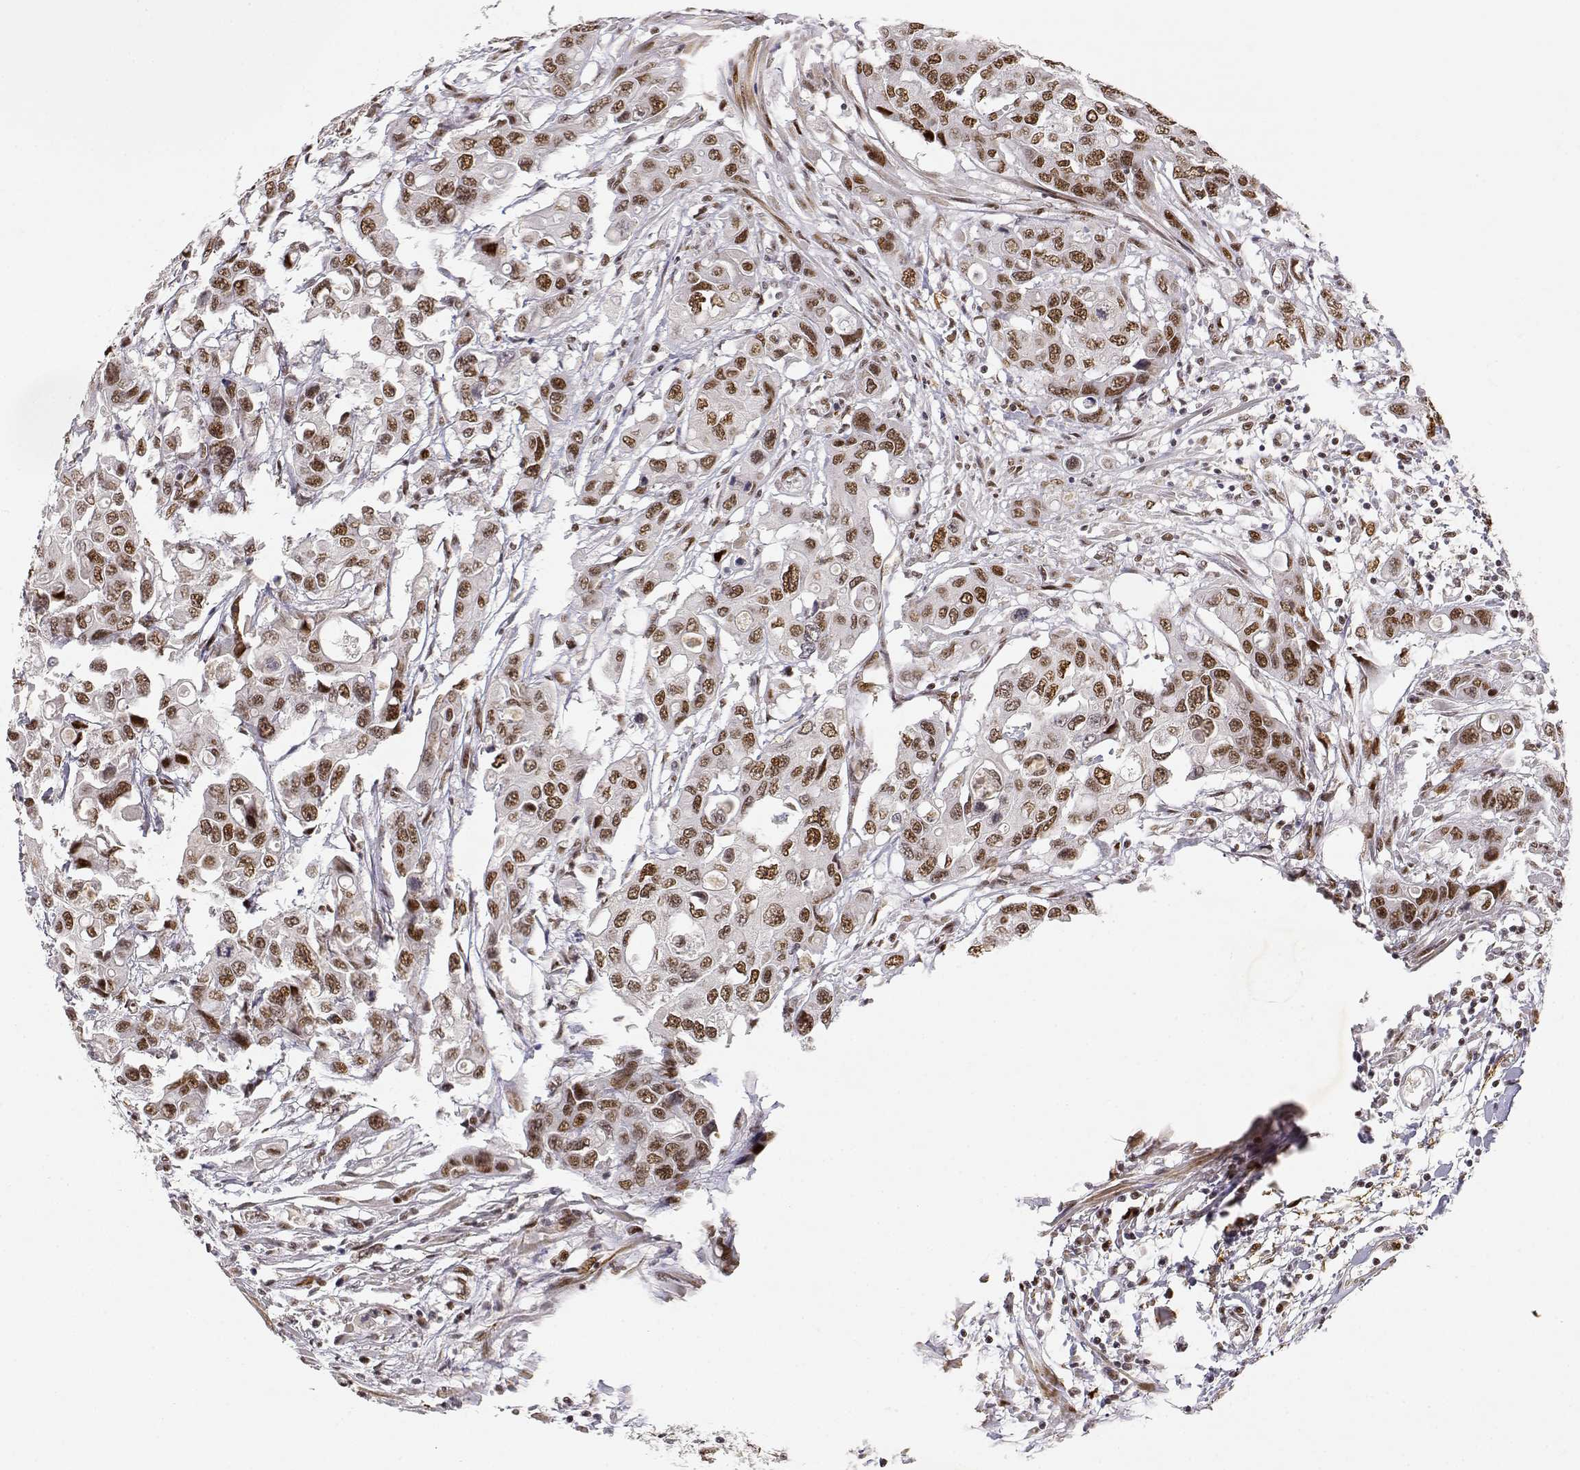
{"staining": {"intensity": "moderate", "quantity": ">75%", "location": "nuclear"}, "tissue": "colorectal cancer", "cell_type": "Tumor cells", "image_type": "cancer", "snomed": [{"axis": "morphology", "description": "Adenocarcinoma, NOS"}, {"axis": "topography", "description": "Colon"}], "caption": "Immunohistochemical staining of colorectal adenocarcinoma displays moderate nuclear protein staining in approximately >75% of tumor cells.", "gene": "RSF1", "patient": {"sex": "male", "age": 77}}